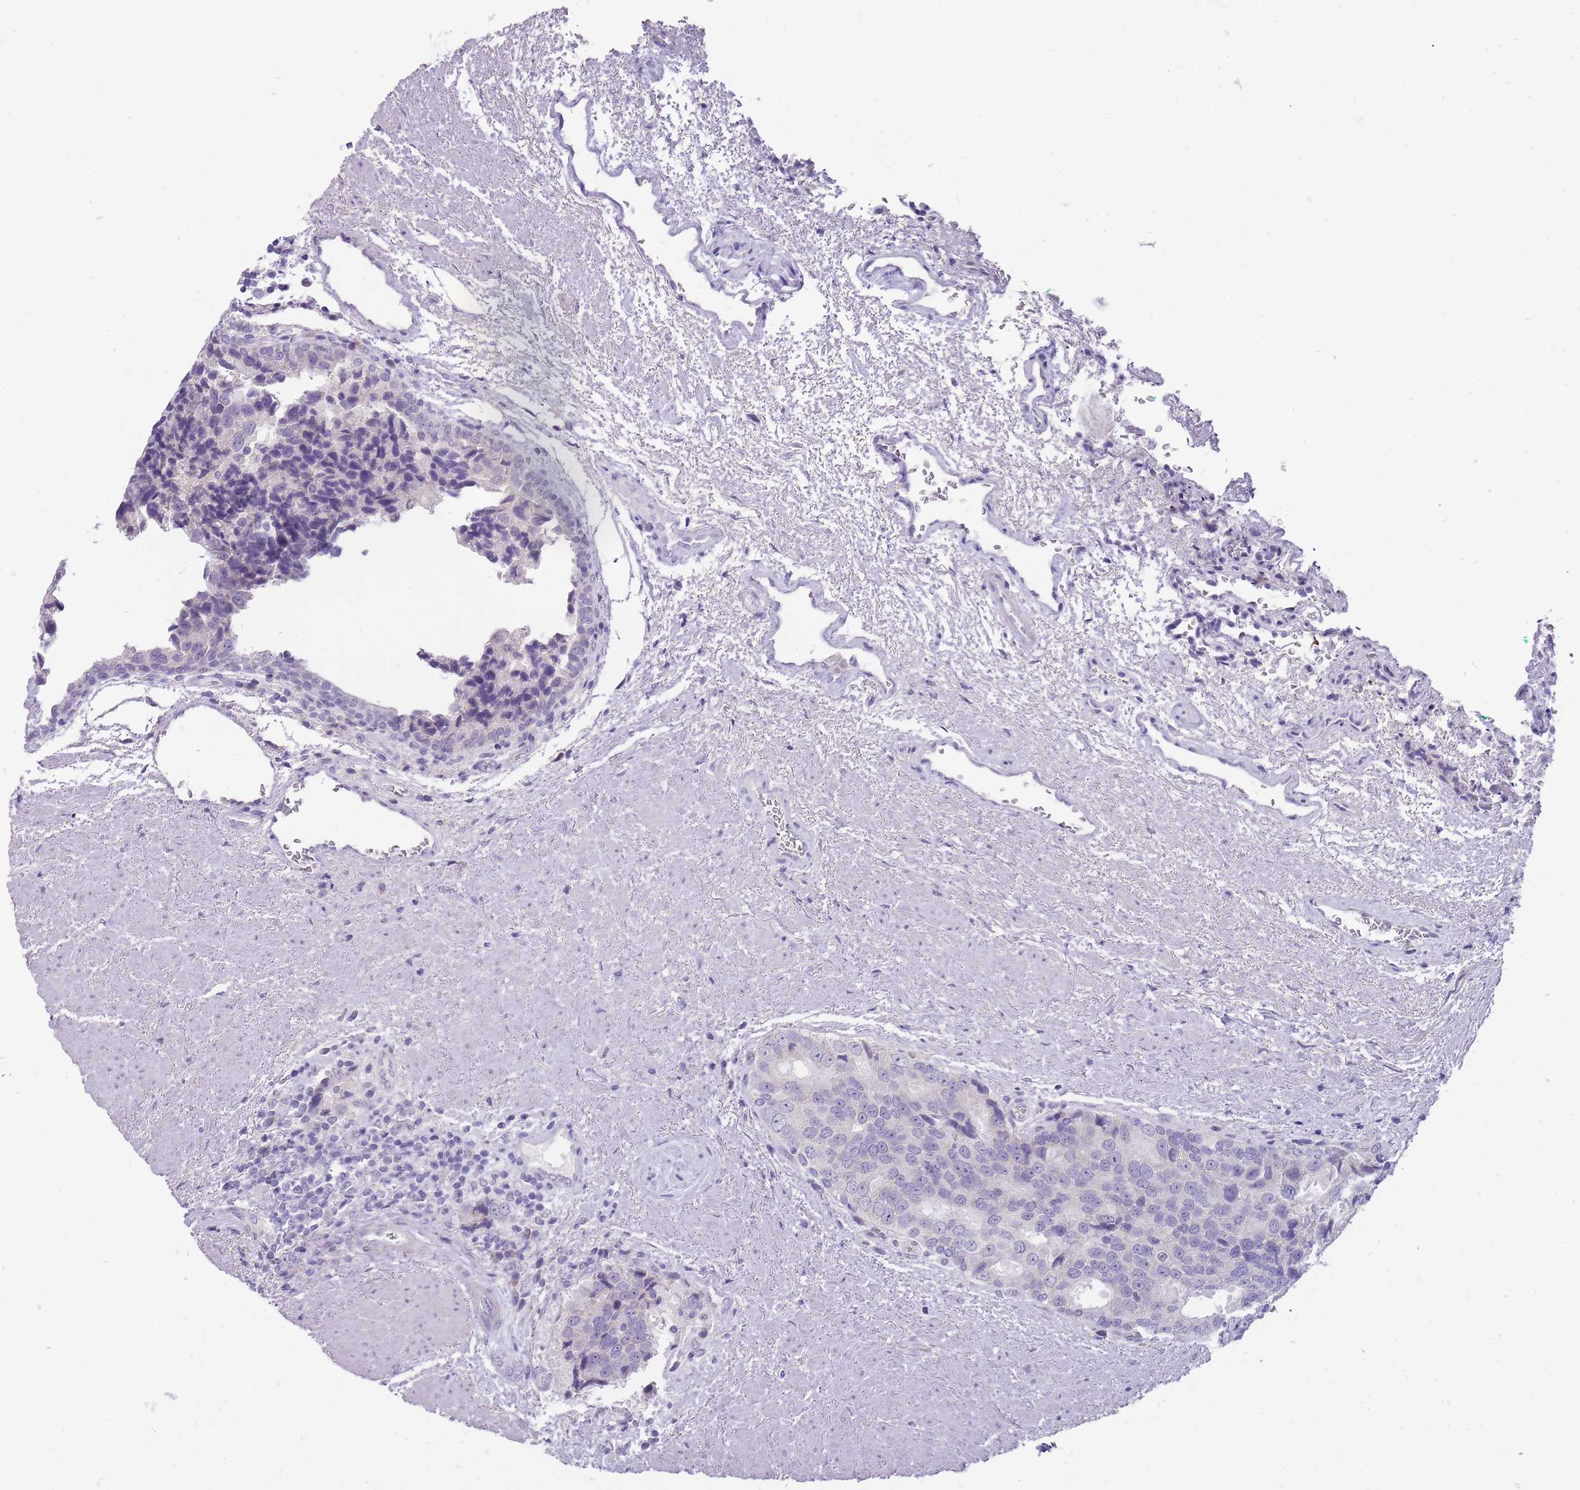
{"staining": {"intensity": "negative", "quantity": "none", "location": "none"}, "tissue": "prostate cancer", "cell_type": "Tumor cells", "image_type": "cancer", "snomed": [{"axis": "morphology", "description": "Adenocarcinoma, High grade"}, {"axis": "topography", "description": "Prostate"}], "caption": "Immunohistochemistry histopathology image of human adenocarcinoma (high-grade) (prostate) stained for a protein (brown), which displays no staining in tumor cells. (DAB immunohistochemistry with hematoxylin counter stain).", "gene": "ERICH4", "patient": {"sex": "male", "age": 70}}